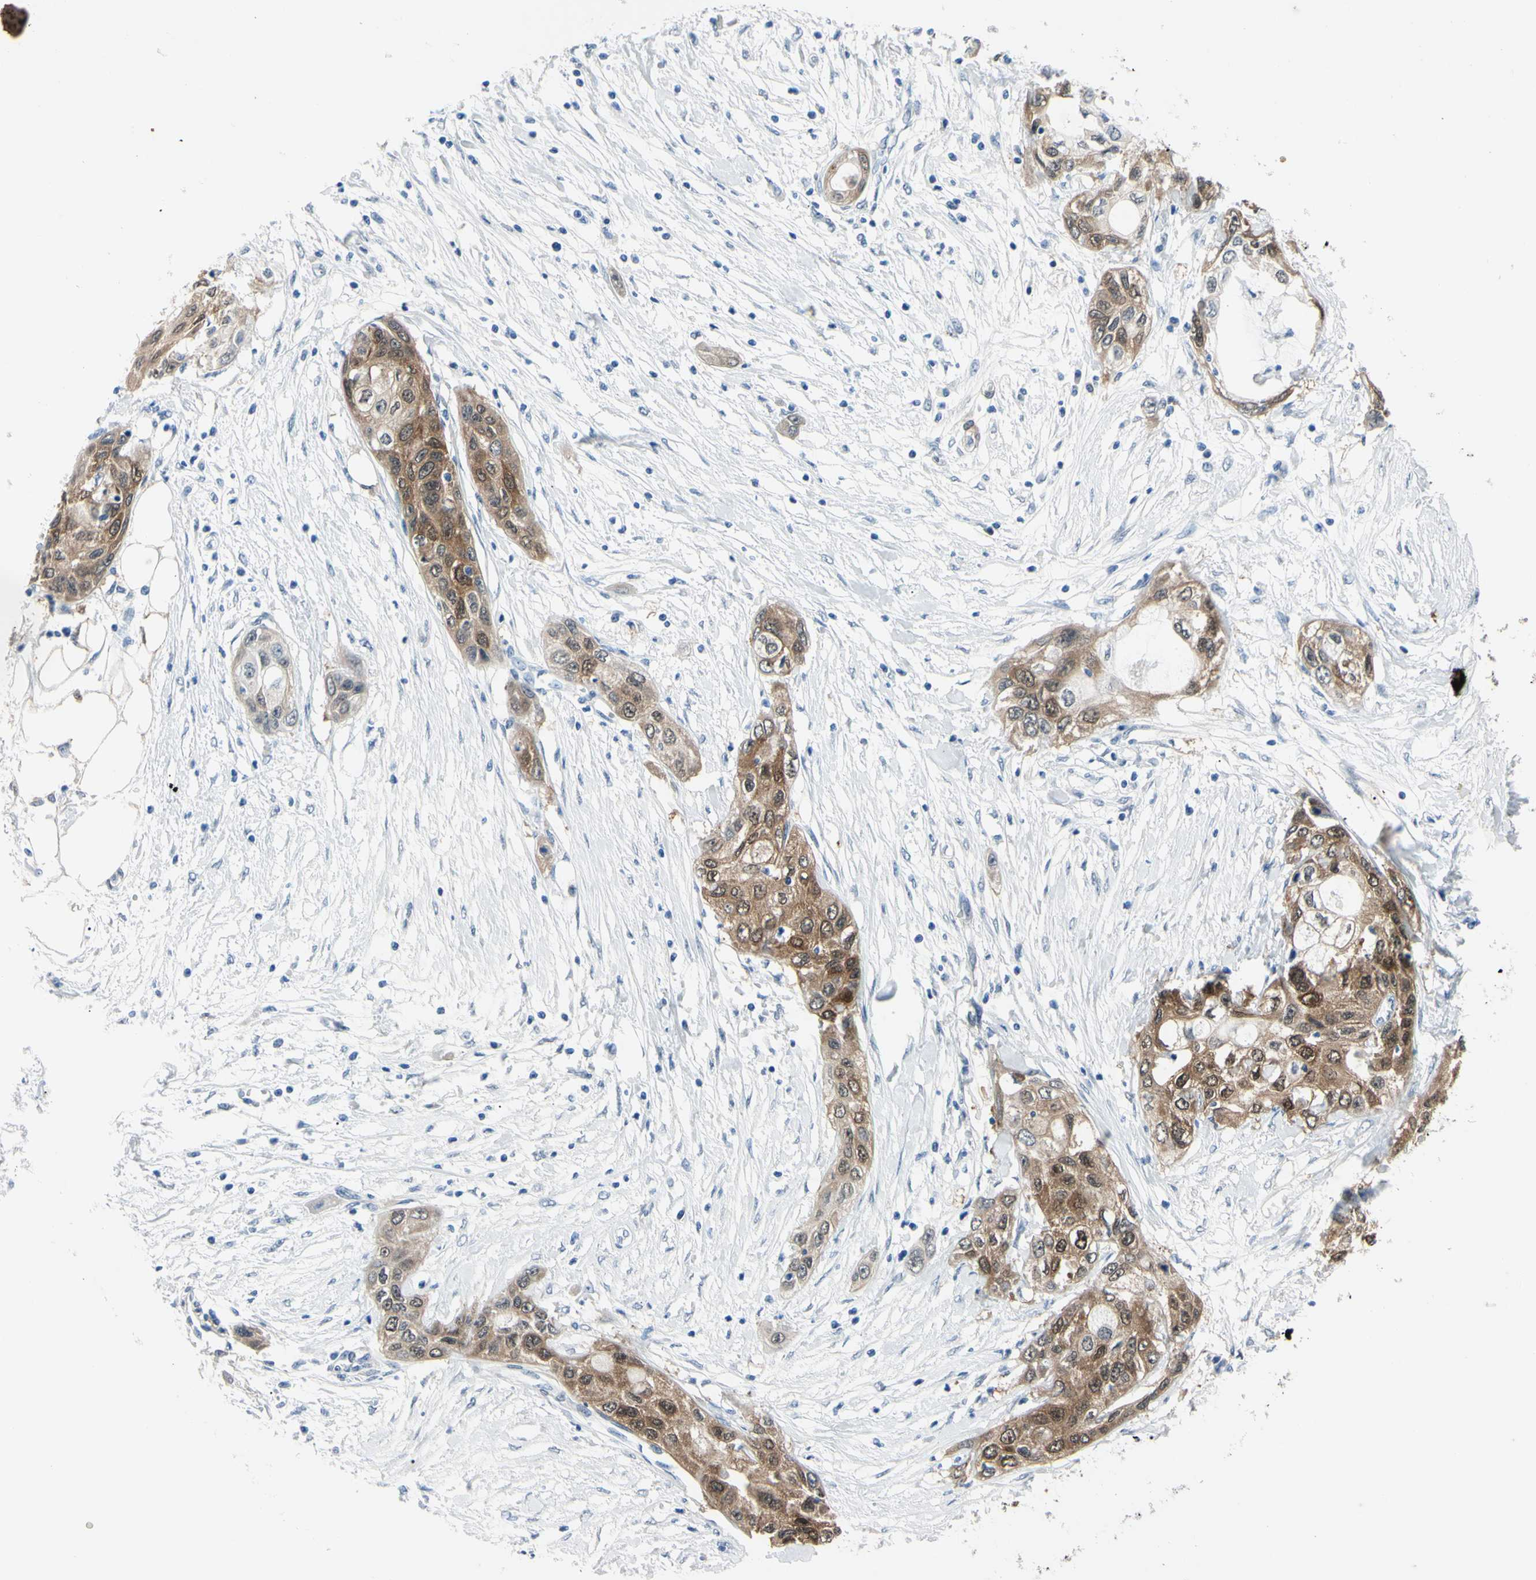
{"staining": {"intensity": "moderate", "quantity": ">75%", "location": "cytoplasmic/membranous,nuclear"}, "tissue": "pancreatic cancer", "cell_type": "Tumor cells", "image_type": "cancer", "snomed": [{"axis": "morphology", "description": "Adenocarcinoma, NOS"}, {"axis": "topography", "description": "Pancreas"}], "caption": "The histopathology image demonstrates staining of pancreatic adenocarcinoma, revealing moderate cytoplasmic/membranous and nuclear protein staining (brown color) within tumor cells. The protein of interest is shown in brown color, while the nuclei are stained blue.", "gene": "NOL3", "patient": {"sex": "female", "age": 70}}